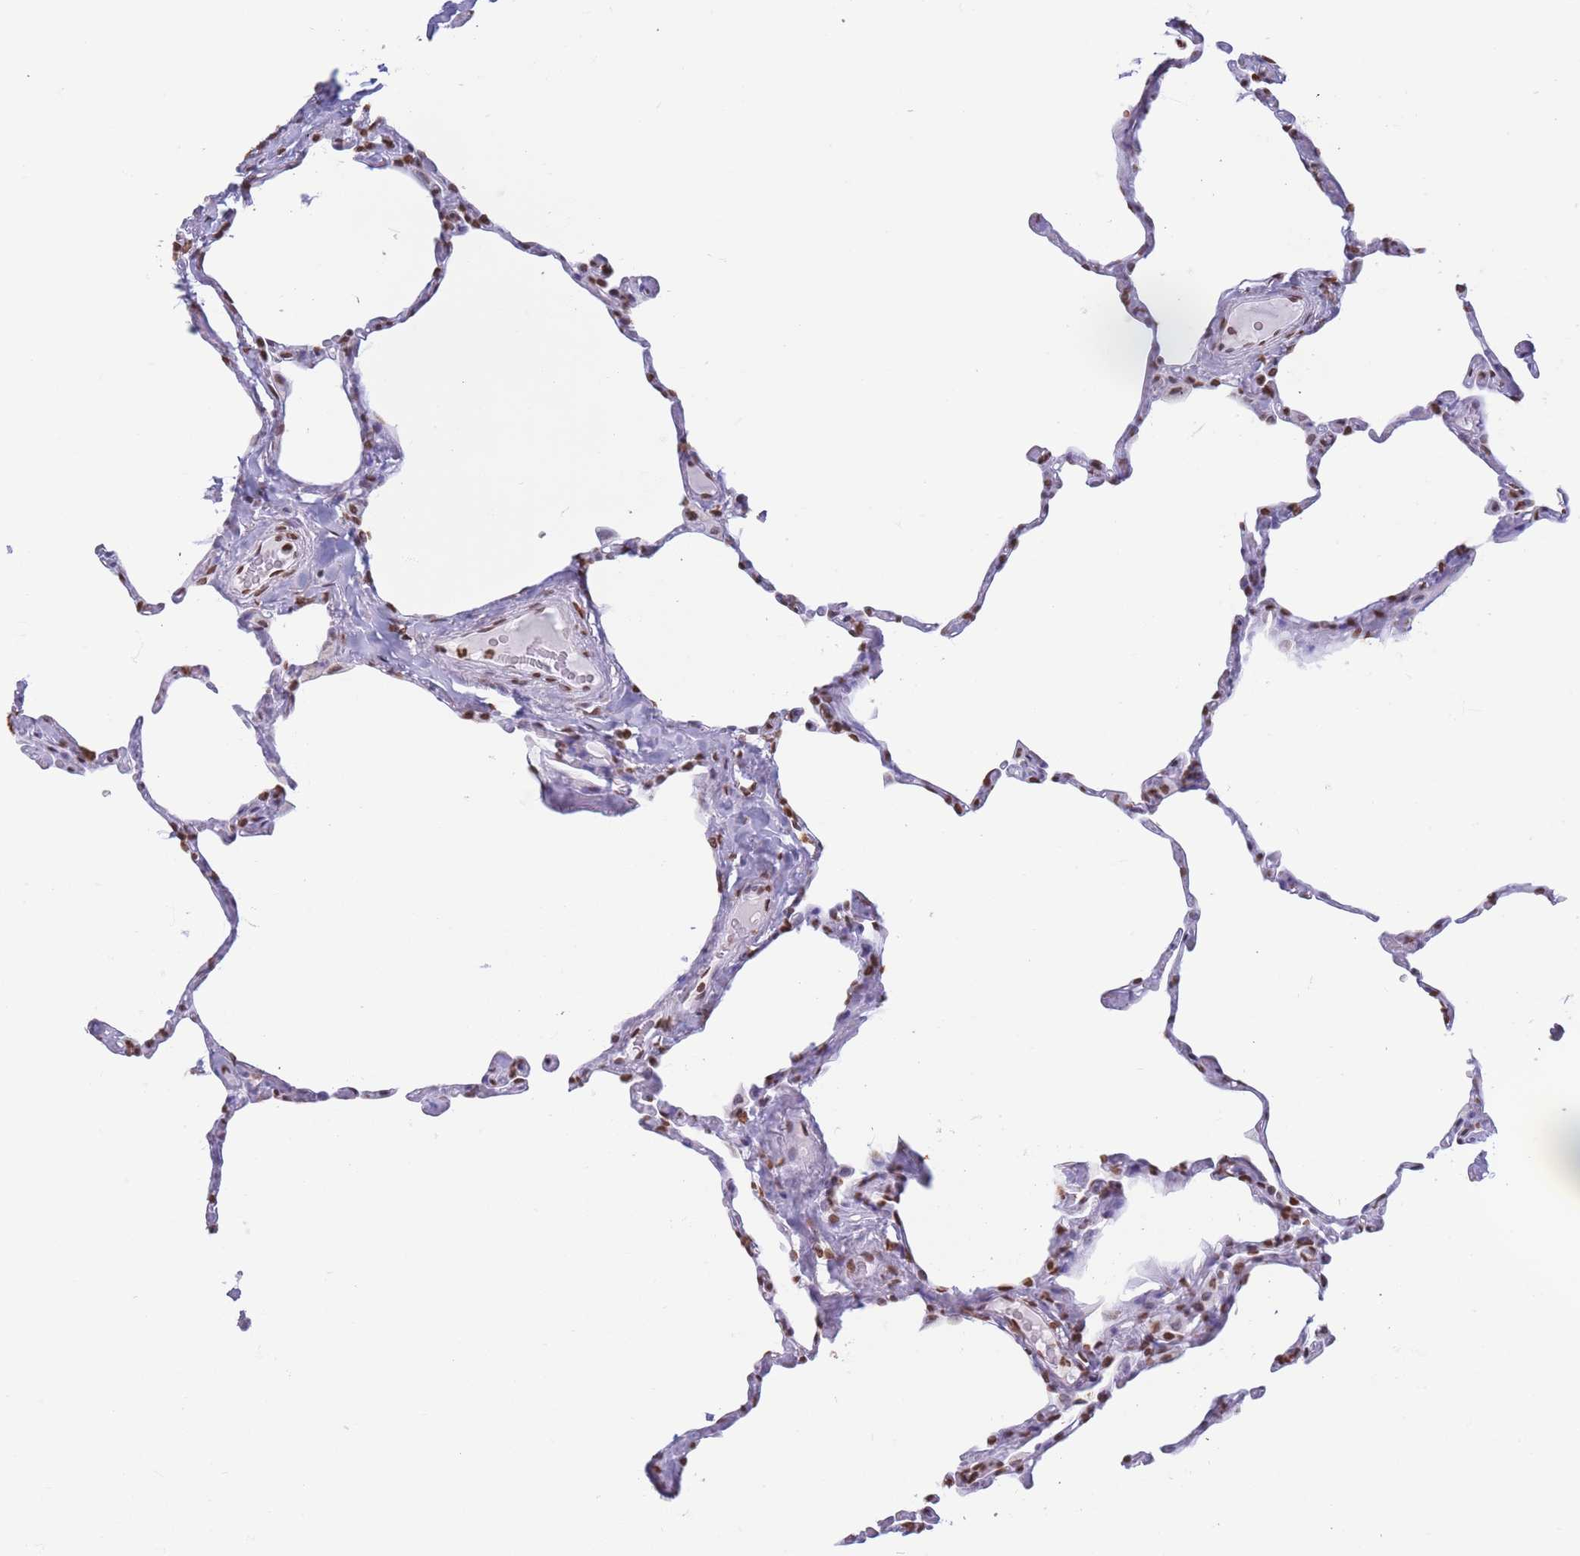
{"staining": {"intensity": "moderate", "quantity": ">75%", "location": "nuclear"}, "tissue": "lung", "cell_type": "Alveolar cells", "image_type": "normal", "snomed": [{"axis": "morphology", "description": "Normal tissue, NOS"}, {"axis": "topography", "description": "Lung"}], "caption": "Immunohistochemical staining of benign human lung displays medium levels of moderate nuclear positivity in approximately >75% of alveolar cells.", "gene": "RYK", "patient": {"sex": "male", "age": 65}}